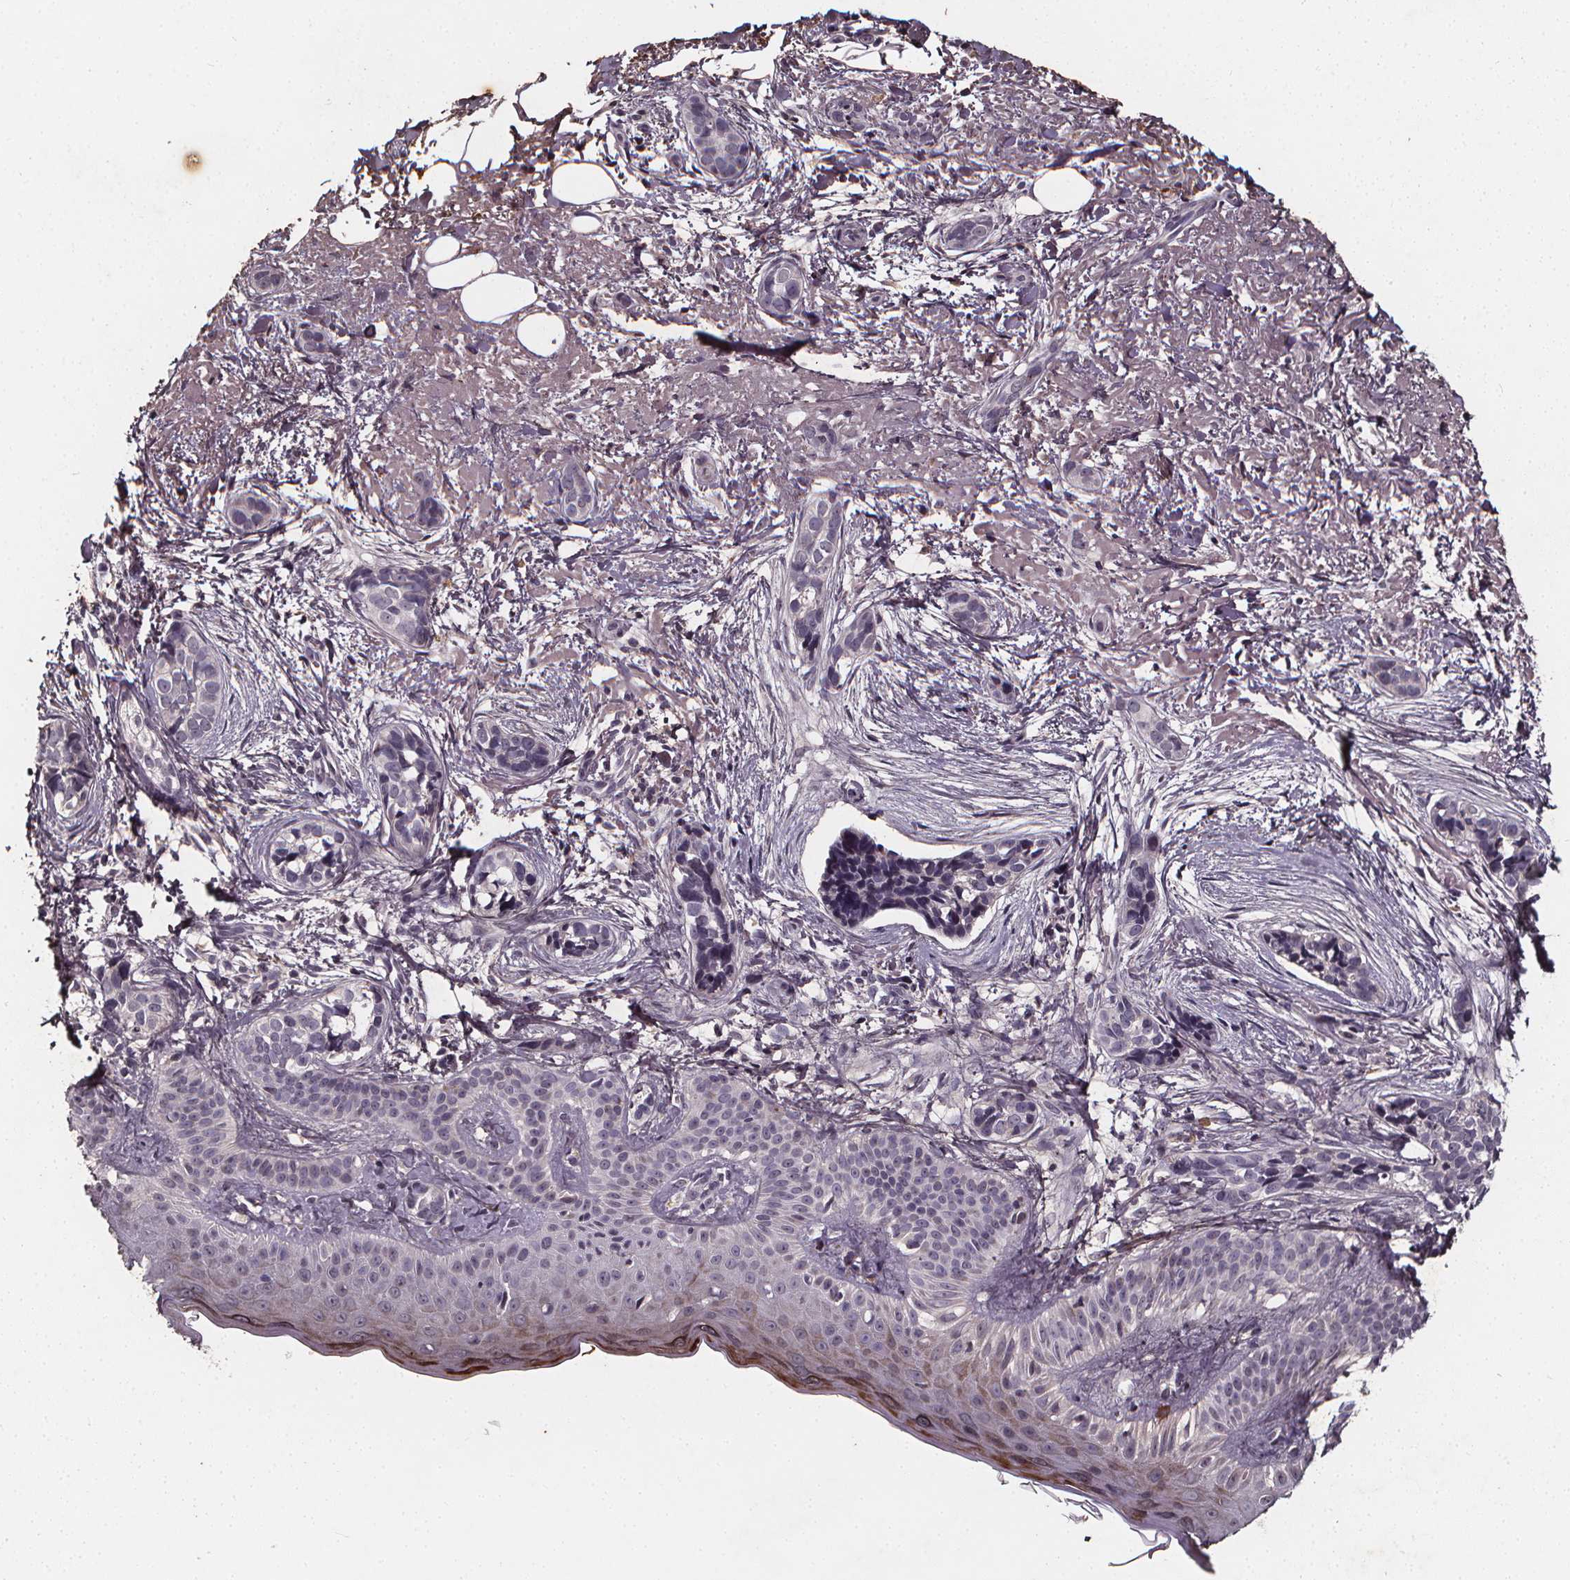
{"staining": {"intensity": "negative", "quantity": "none", "location": "none"}, "tissue": "skin cancer", "cell_type": "Tumor cells", "image_type": "cancer", "snomed": [{"axis": "morphology", "description": "Basal cell carcinoma"}, {"axis": "topography", "description": "Skin"}], "caption": "A histopathology image of skin cancer stained for a protein displays no brown staining in tumor cells.", "gene": "SPAG8", "patient": {"sex": "male", "age": 87}}